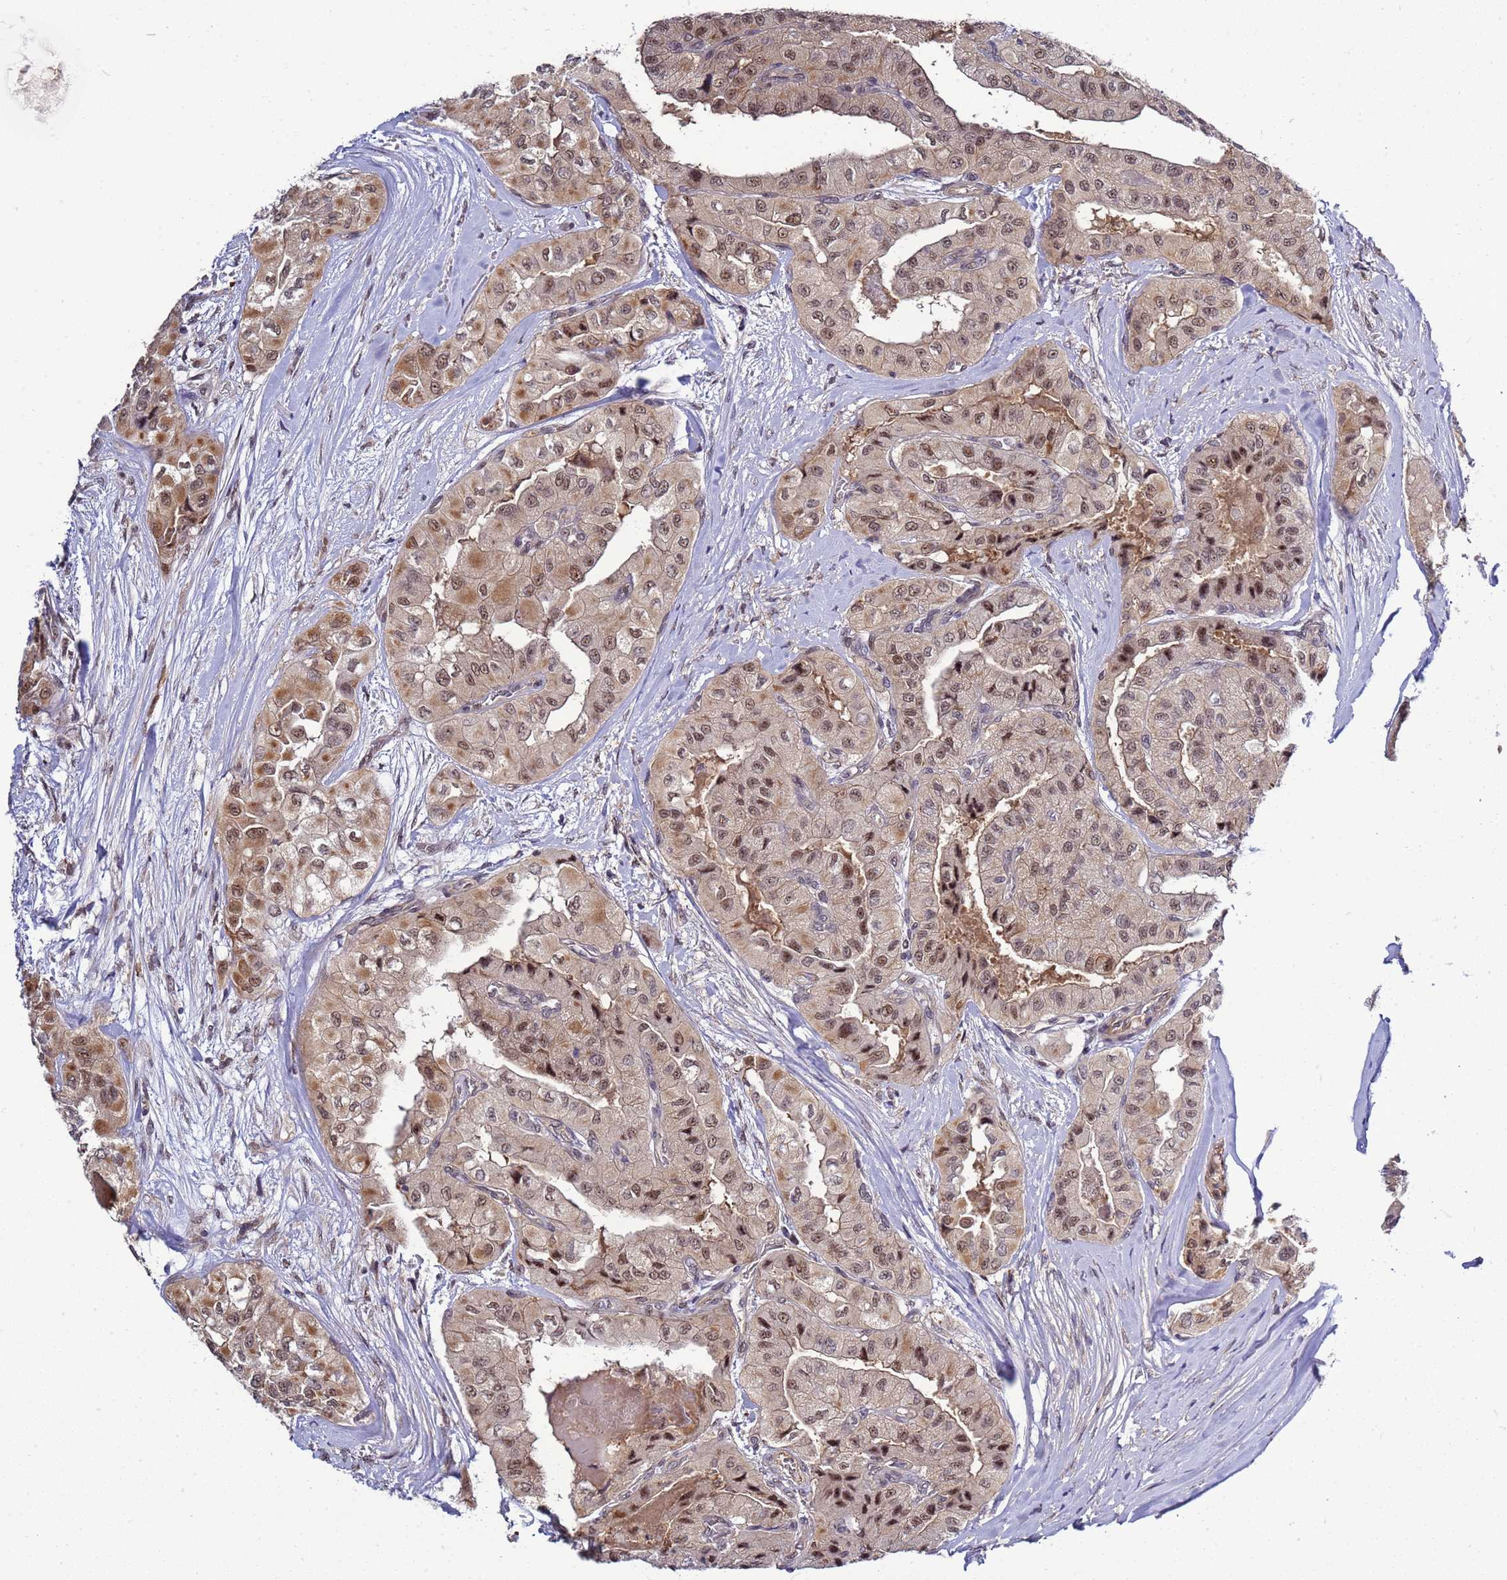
{"staining": {"intensity": "moderate", "quantity": ">75%", "location": "cytoplasmic/membranous,nuclear"}, "tissue": "thyroid cancer", "cell_type": "Tumor cells", "image_type": "cancer", "snomed": [{"axis": "morphology", "description": "Papillary adenocarcinoma, NOS"}, {"axis": "topography", "description": "Thyroid gland"}], "caption": "Moderate cytoplasmic/membranous and nuclear expression for a protein is identified in about >75% of tumor cells of thyroid cancer using immunohistochemistry.", "gene": "GEN1", "patient": {"sex": "female", "age": 59}}